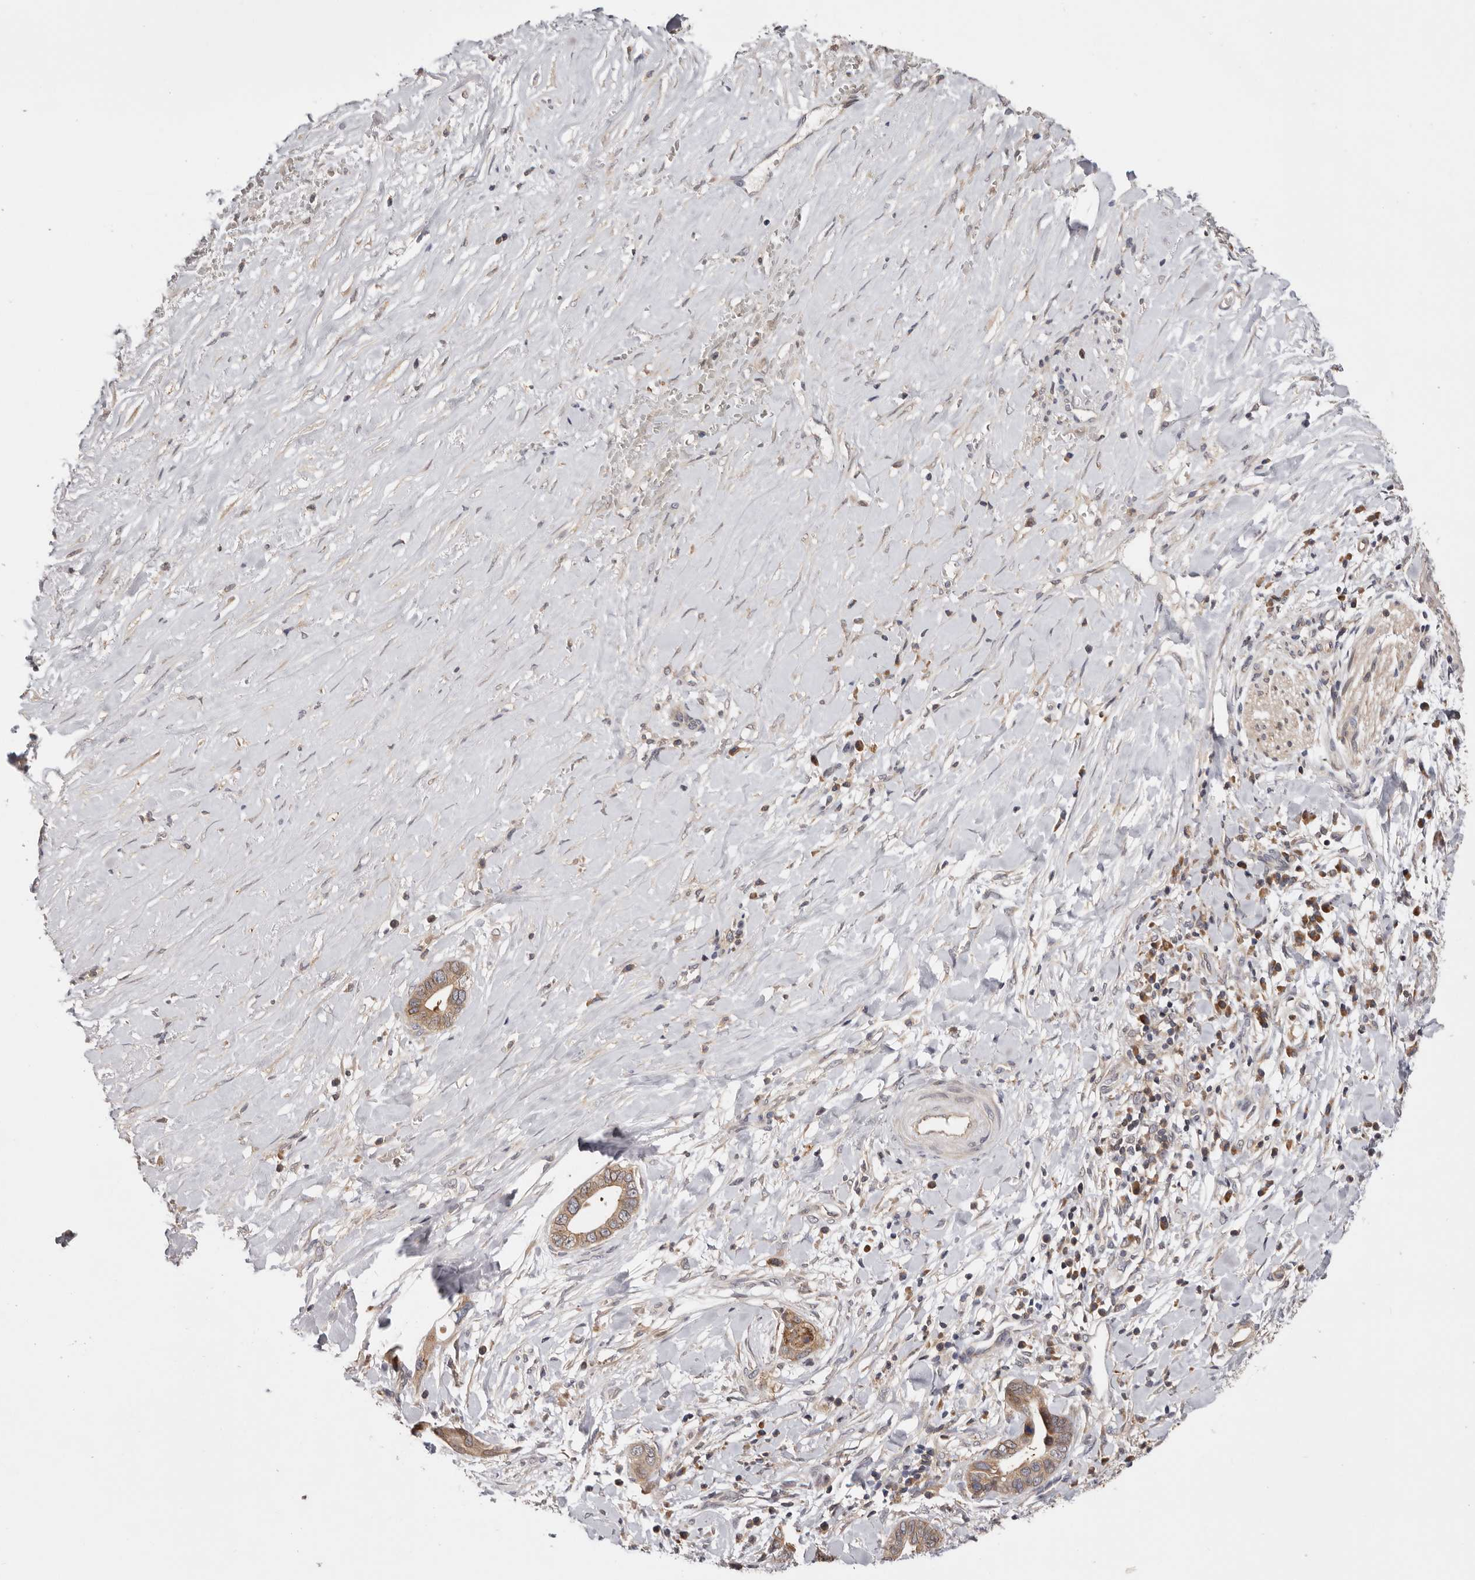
{"staining": {"intensity": "moderate", "quantity": ">75%", "location": "cytoplasmic/membranous"}, "tissue": "liver cancer", "cell_type": "Tumor cells", "image_type": "cancer", "snomed": [{"axis": "morphology", "description": "Cholangiocarcinoma"}, {"axis": "topography", "description": "Liver"}], "caption": "Immunohistochemical staining of liver cancer shows medium levels of moderate cytoplasmic/membranous positivity in about >75% of tumor cells.", "gene": "TMUB1", "patient": {"sex": "female", "age": 79}}